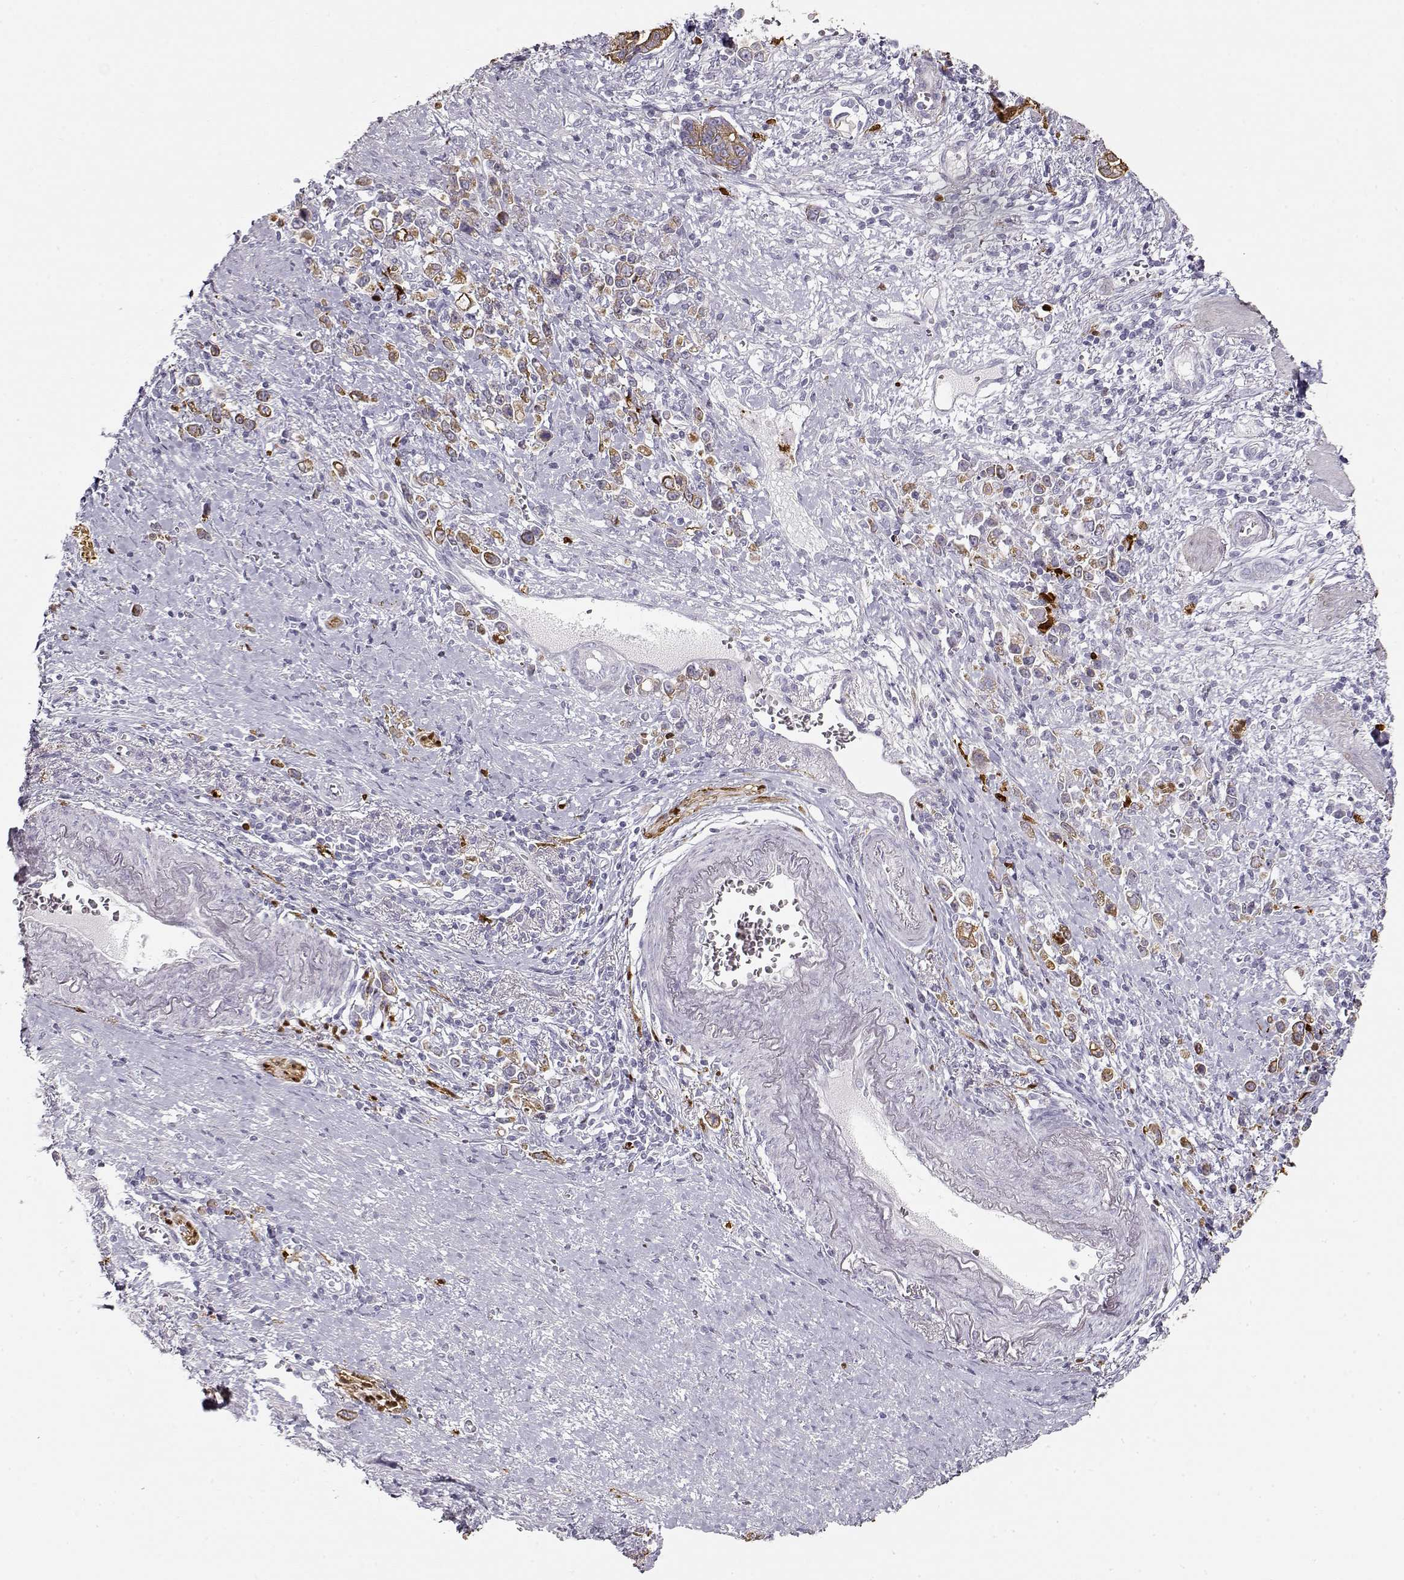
{"staining": {"intensity": "moderate", "quantity": "25%-75%", "location": "cytoplasmic/membranous"}, "tissue": "stomach cancer", "cell_type": "Tumor cells", "image_type": "cancer", "snomed": [{"axis": "morphology", "description": "Adenocarcinoma, NOS"}, {"axis": "topography", "description": "Stomach"}], "caption": "Approximately 25%-75% of tumor cells in human stomach cancer reveal moderate cytoplasmic/membranous protein expression as visualized by brown immunohistochemical staining.", "gene": "S100B", "patient": {"sex": "male", "age": 63}}